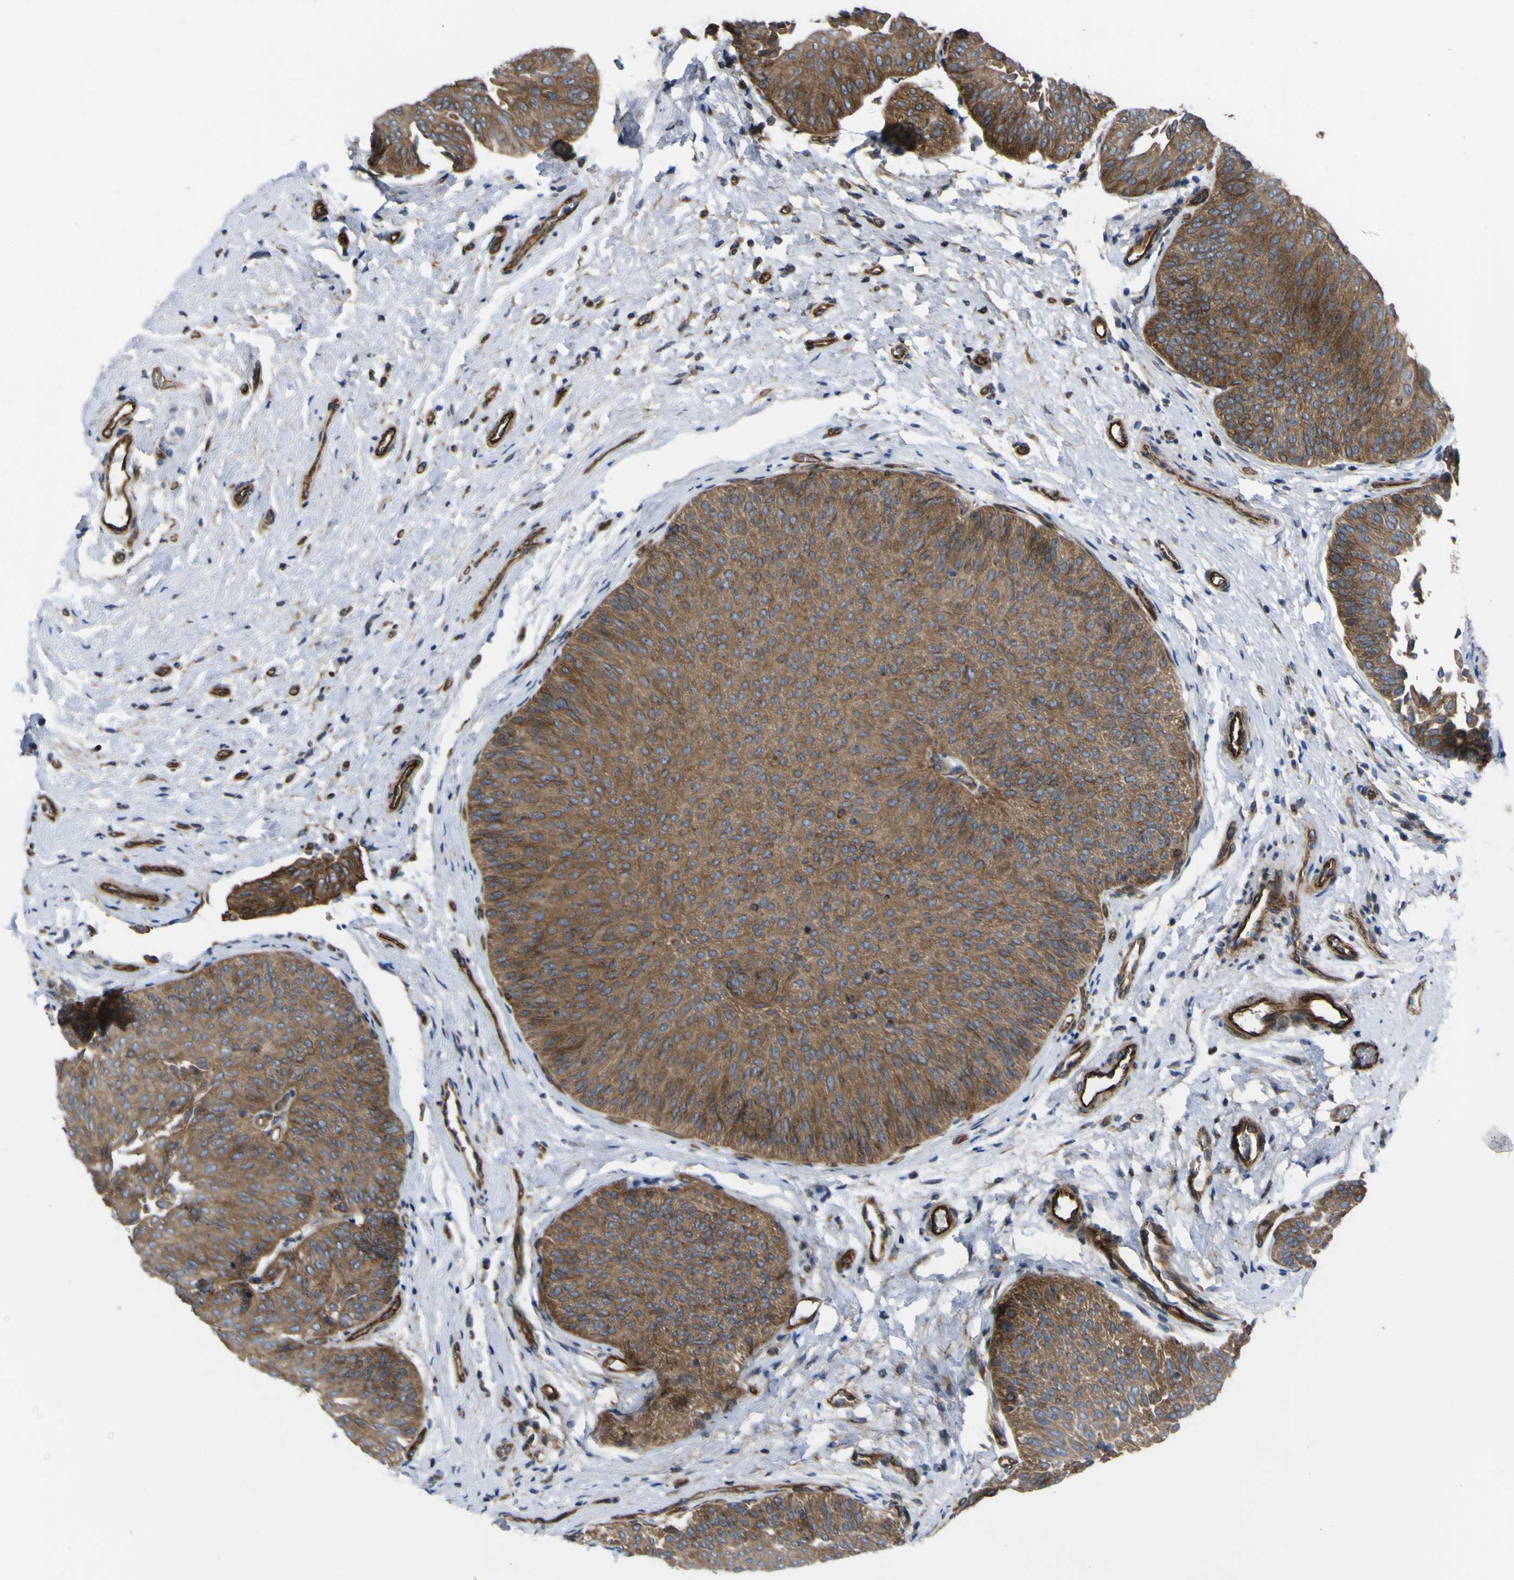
{"staining": {"intensity": "moderate", "quantity": ">75%", "location": "cytoplasmic/membranous"}, "tissue": "urothelial cancer", "cell_type": "Tumor cells", "image_type": "cancer", "snomed": [{"axis": "morphology", "description": "Urothelial carcinoma, Low grade"}, {"axis": "topography", "description": "Urinary bladder"}], "caption": "This histopathology image shows urothelial cancer stained with immunohistochemistry (IHC) to label a protein in brown. The cytoplasmic/membranous of tumor cells show moderate positivity for the protein. Nuclei are counter-stained blue.", "gene": "FBXO30", "patient": {"sex": "female", "age": 60}}